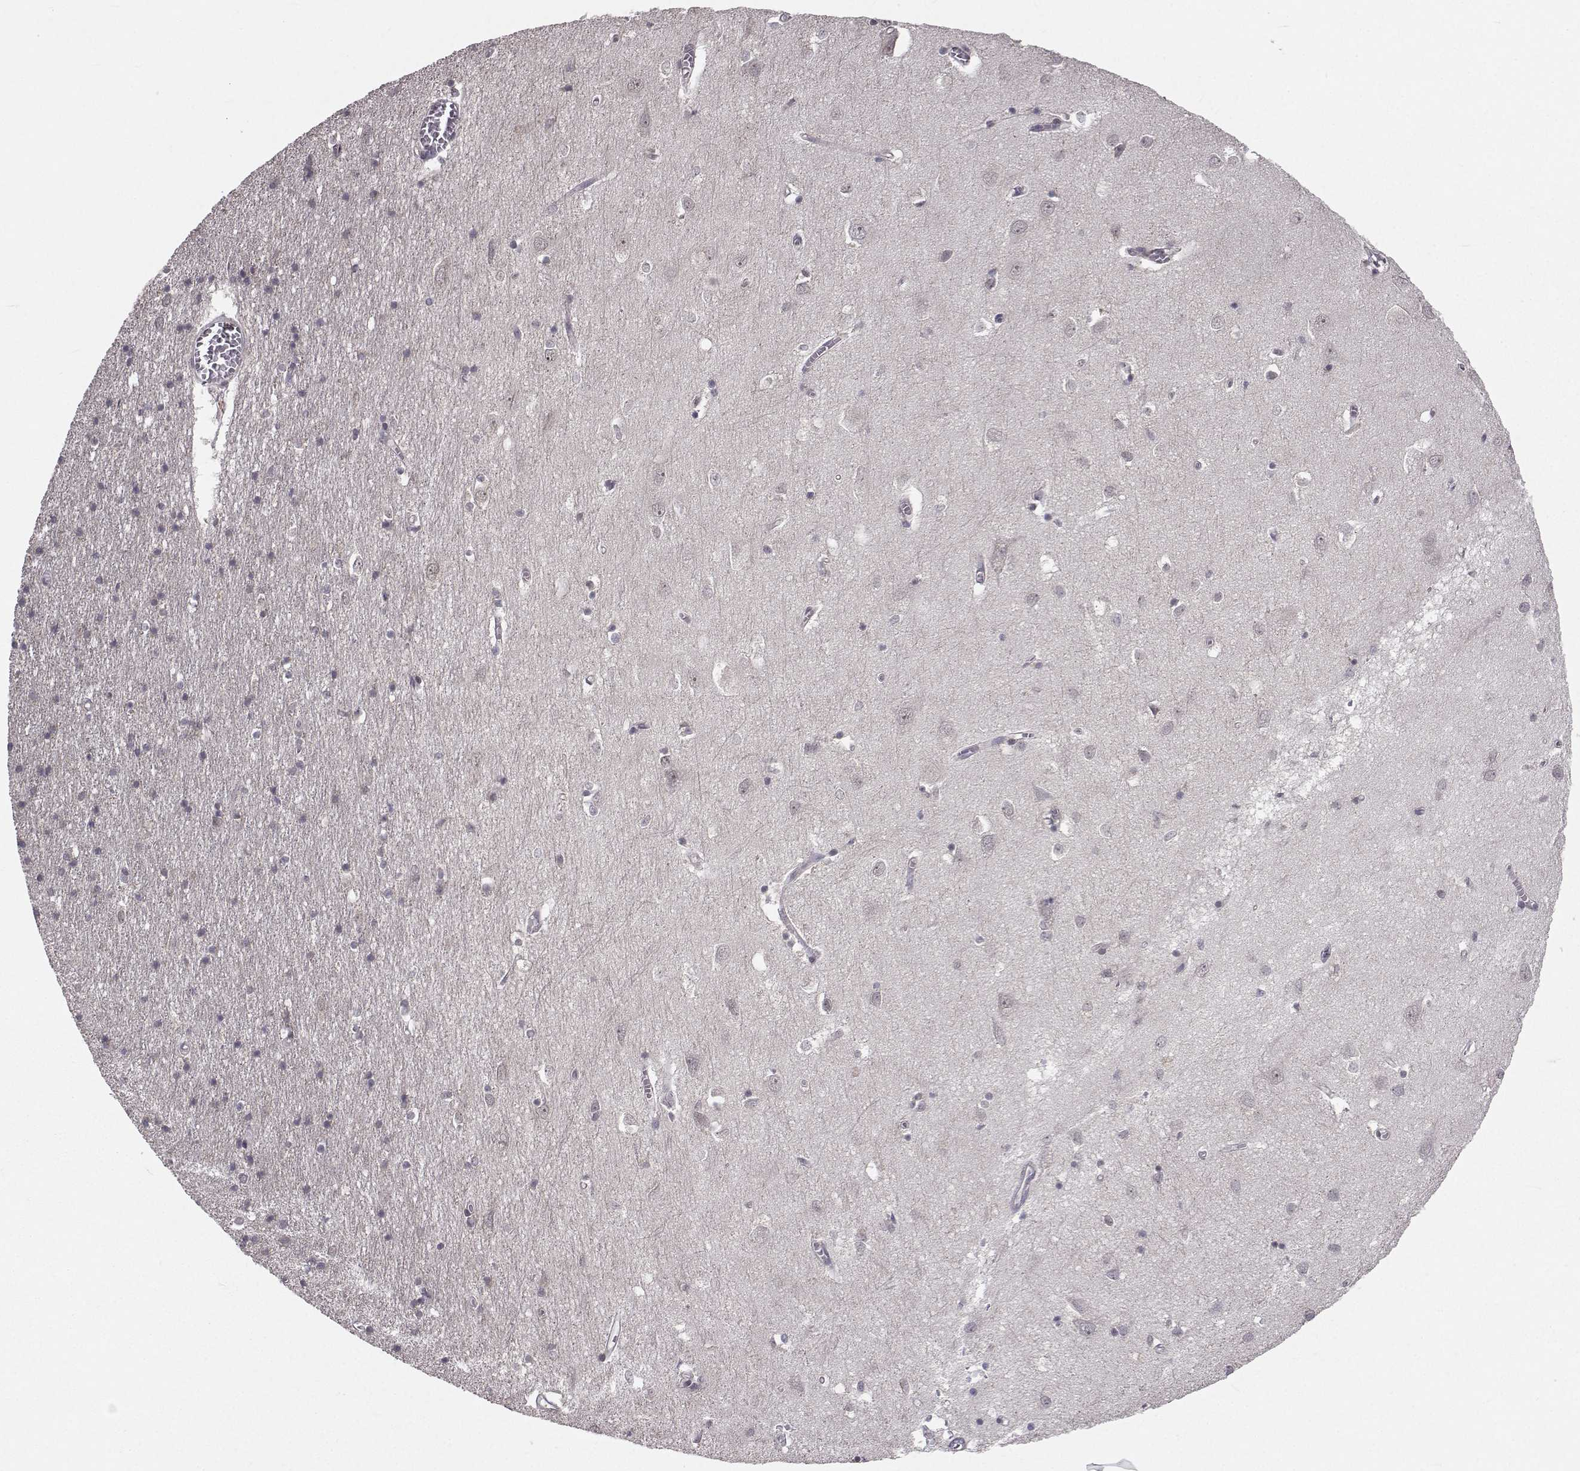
{"staining": {"intensity": "negative", "quantity": "none", "location": "none"}, "tissue": "cerebral cortex", "cell_type": "Endothelial cells", "image_type": "normal", "snomed": [{"axis": "morphology", "description": "Normal tissue, NOS"}, {"axis": "topography", "description": "Cerebral cortex"}], "caption": "The image demonstrates no significant positivity in endothelial cells of cerebral cortex.", "gene": "PKN2", "patient": {"sex": "male", "age": 70}}